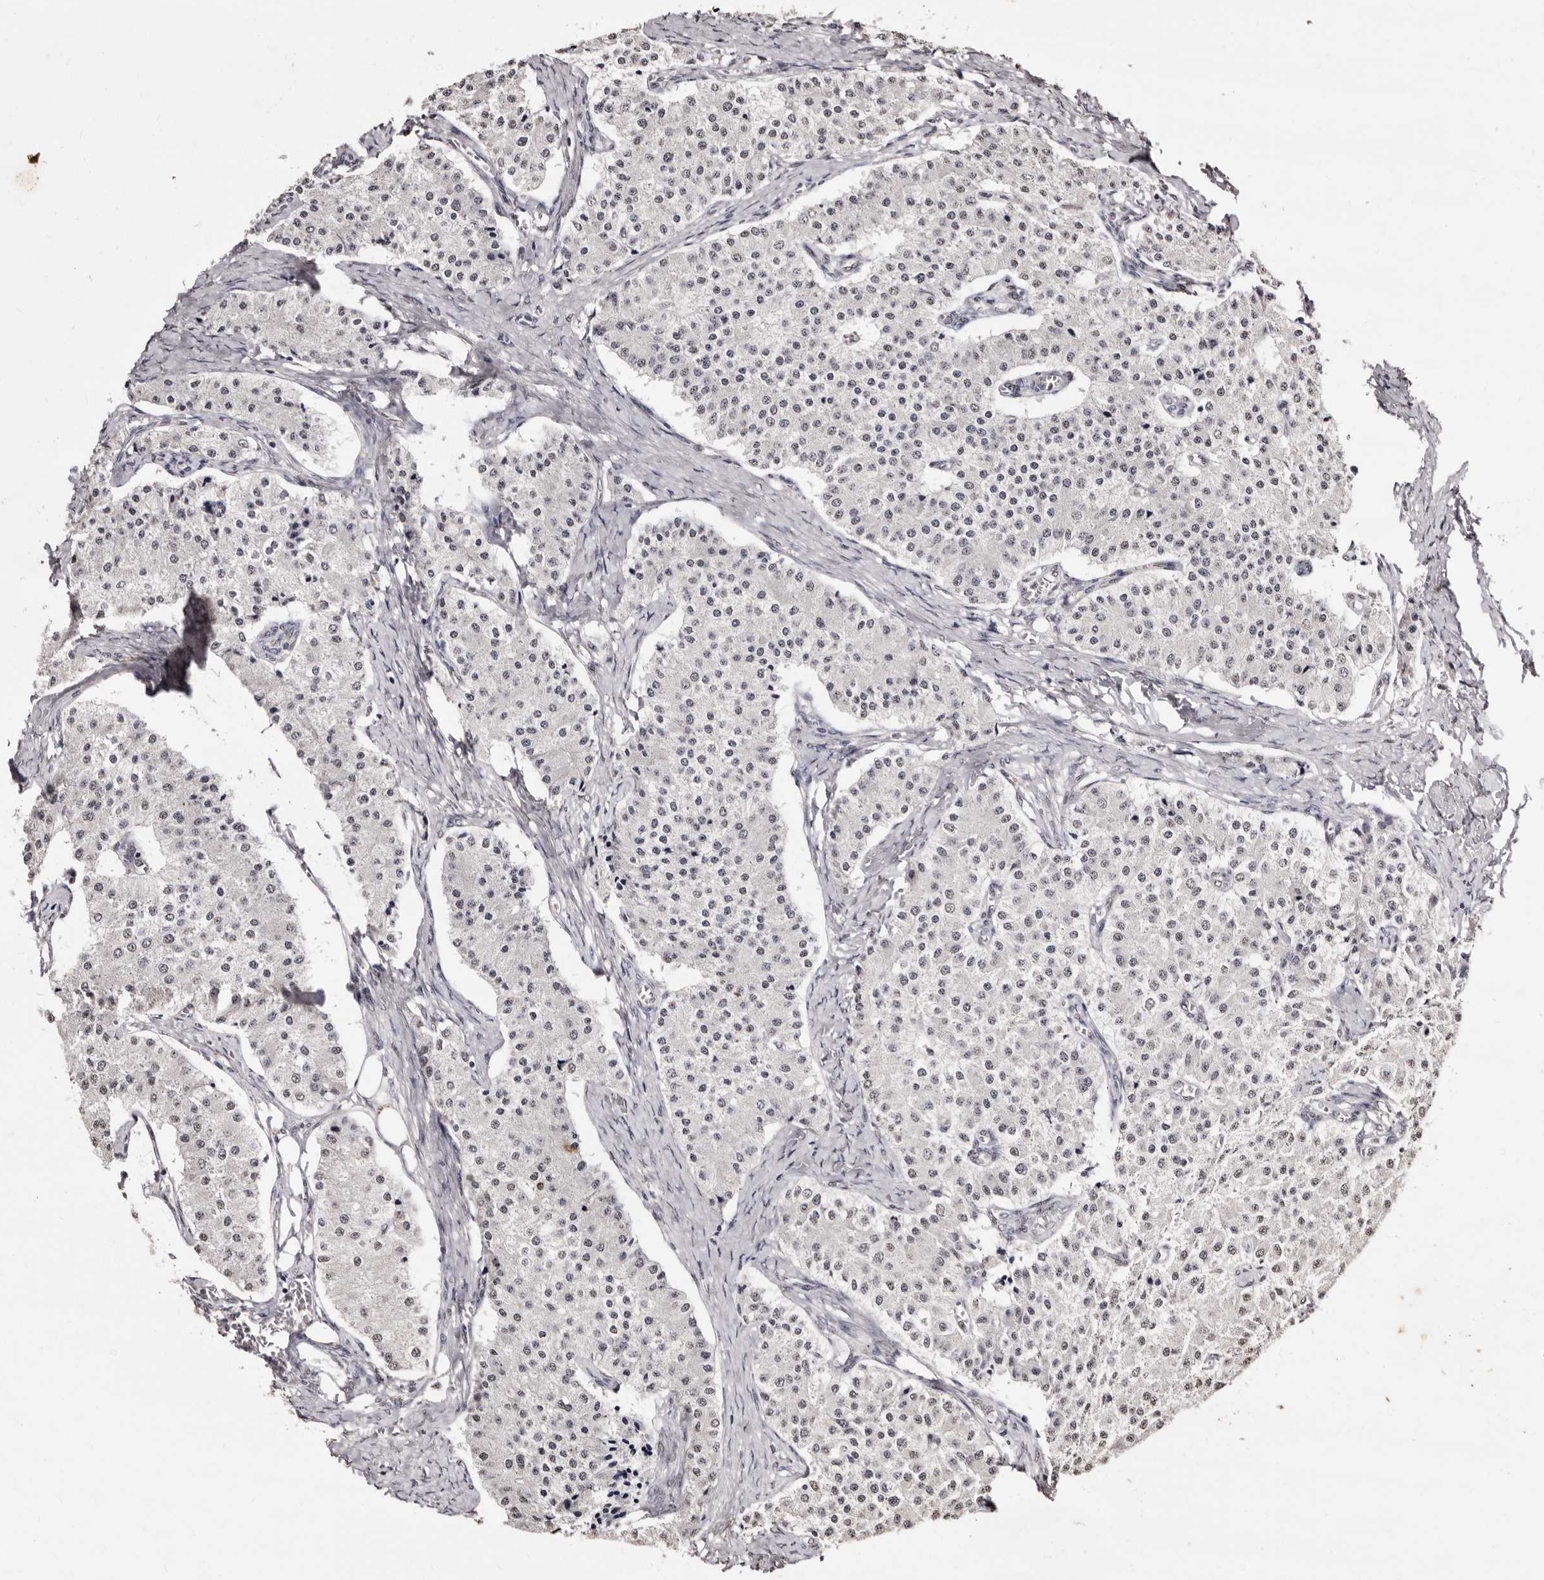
{"staining": {"intensity": "negative", "quantity": "none", "location": "none"}, "tissue": "carcinoid", "cell_type": "Tumor cells", "image_type": "cancer", "snomed": [{"axis": "morphology", "description": "Carcinoid, malignant, NOS"}, {"axis": "topography", "description": "Colon"}], "caption": "Image shows no significant protein positivity in tumor cells of malignant carcinoid.", "gene": "ERBB4", "patient": {"sex": "female", "age": 52}}